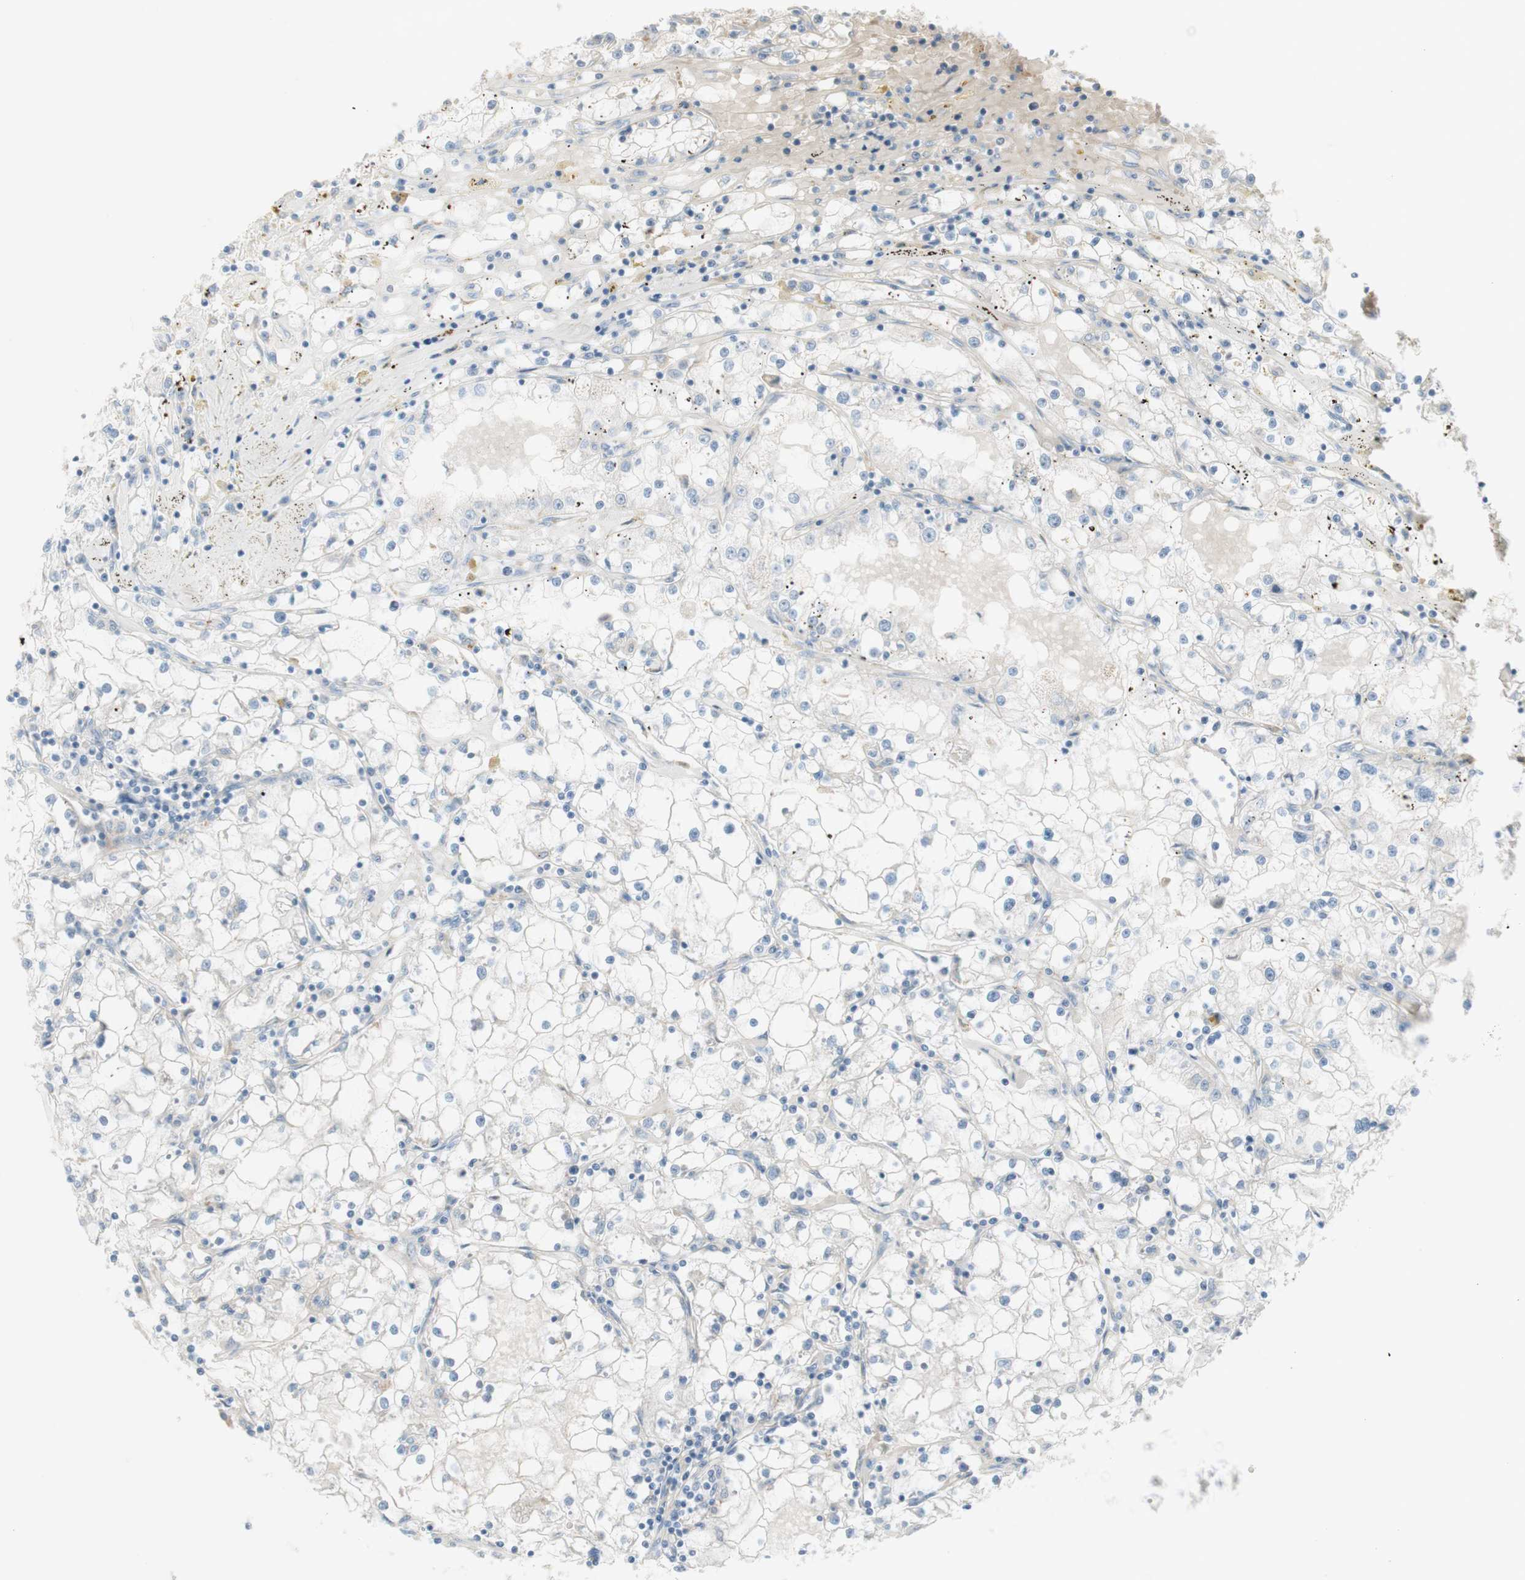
{"staining": {"intensity": "negative", "quantity": "none", "location": "none"}, "tissue": "renal cancer", "cell_type": "Tumor cells", "image_type": "cancer", "snomed": [{"axis": "morphology", "description": "Adenocarcinoma, NOS"}, {"axis": "topography", "description": "Kidney"}], "caption": "A micrograph of human adenocarcinoma (renal) is negative for staining in tumor cells.", "gene": "ART3", "patient": {"sex": "male", "age": 56}}